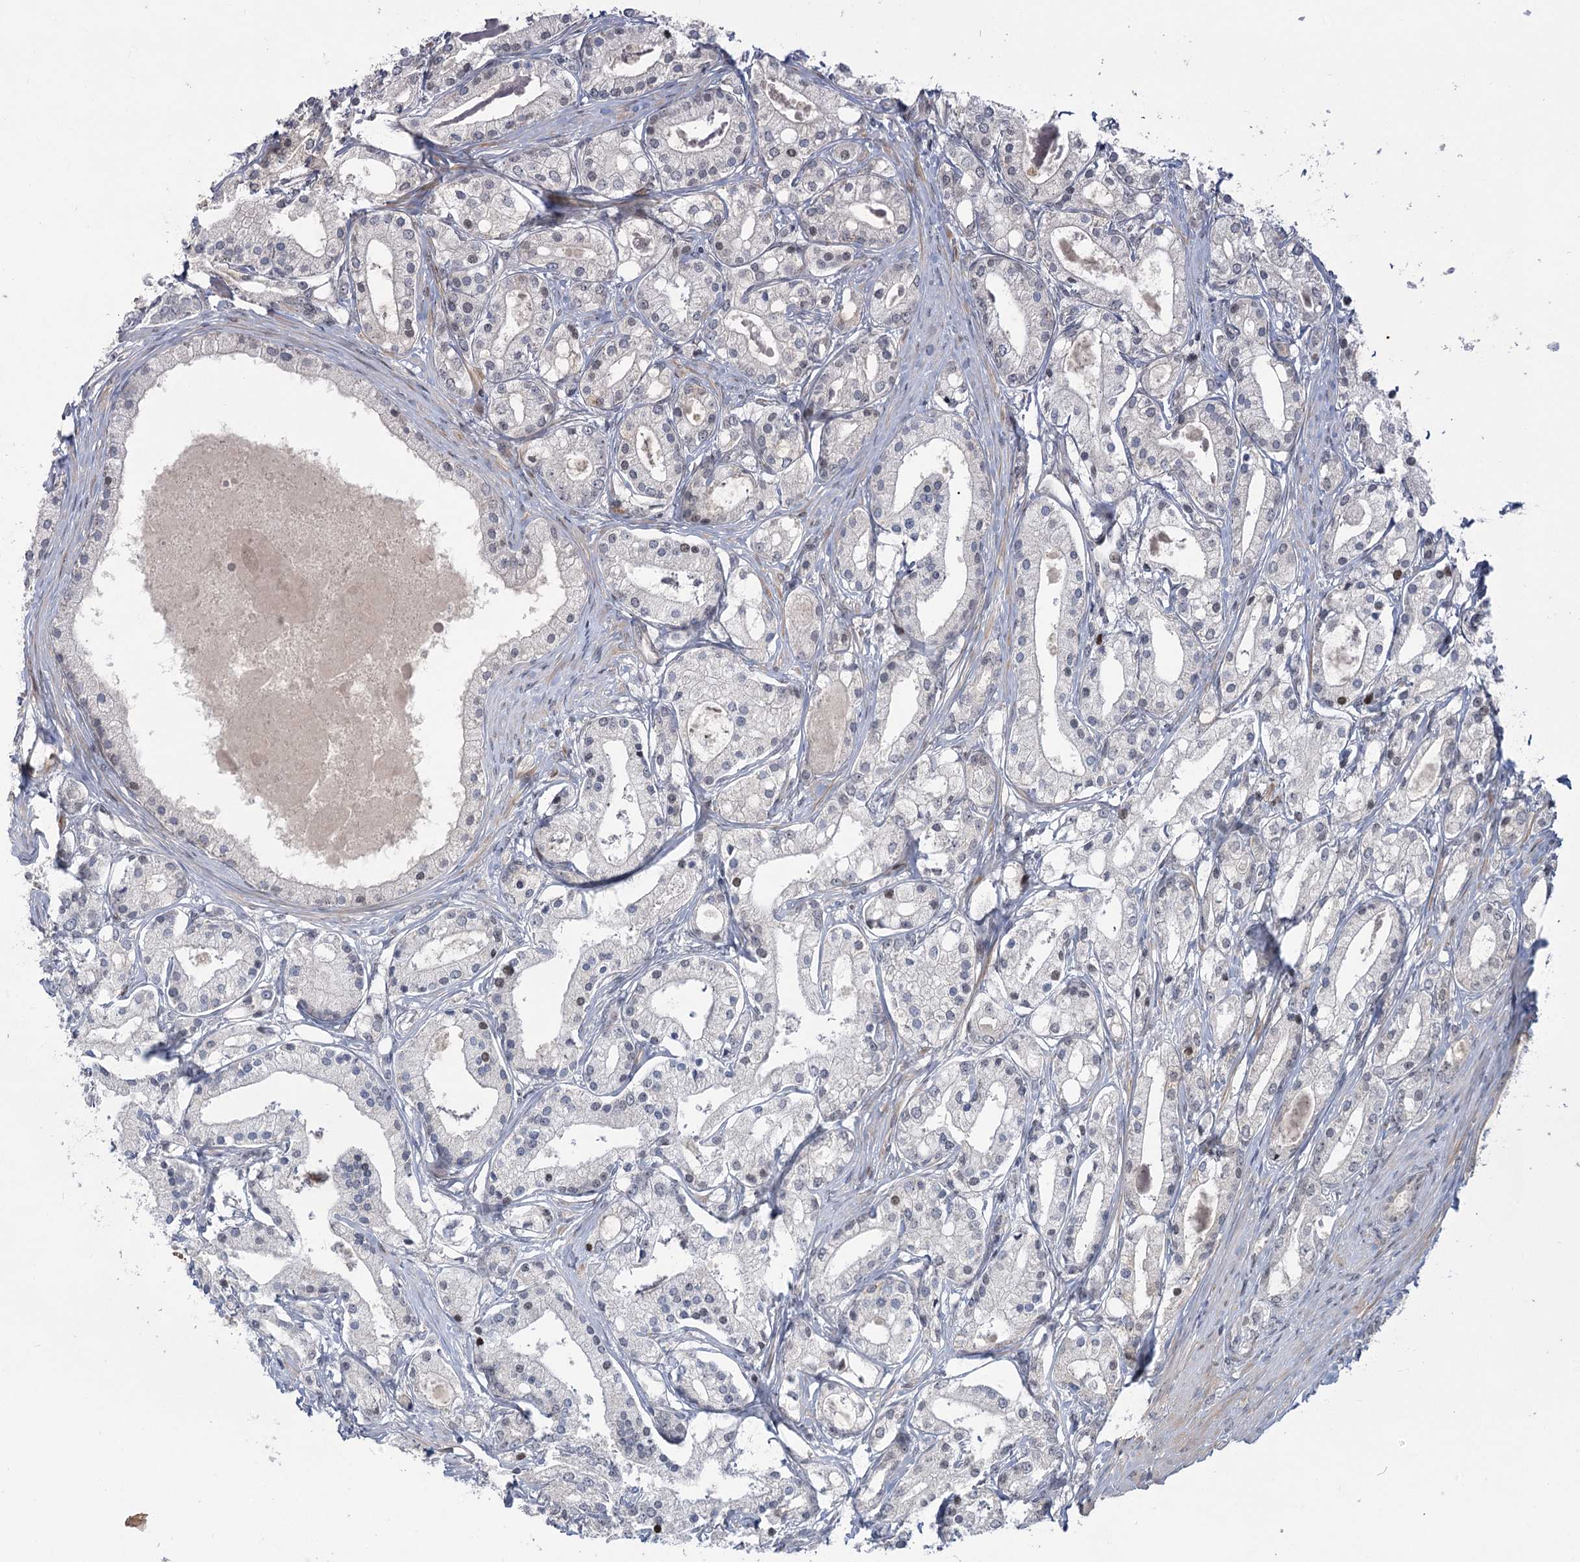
{"staining": {"intensity": "negative", "quantity": "none", "location": "none"}, "tissue": "prostate cancer", "cell_type": "Tumor cells", "image_type": "cancer", "snomed": [{"axis": "morphology", "description": "Adenocarcinoma, High grade"}, {"axis": "topography", "description": "Prostate"}], "caption": "Micrograph shows no protein staining in tumor cells of prostate adenocarcinoma (high-grade) tissue.", "gene": "HELQ", "patient": {"sex": "male", "age": 59}}